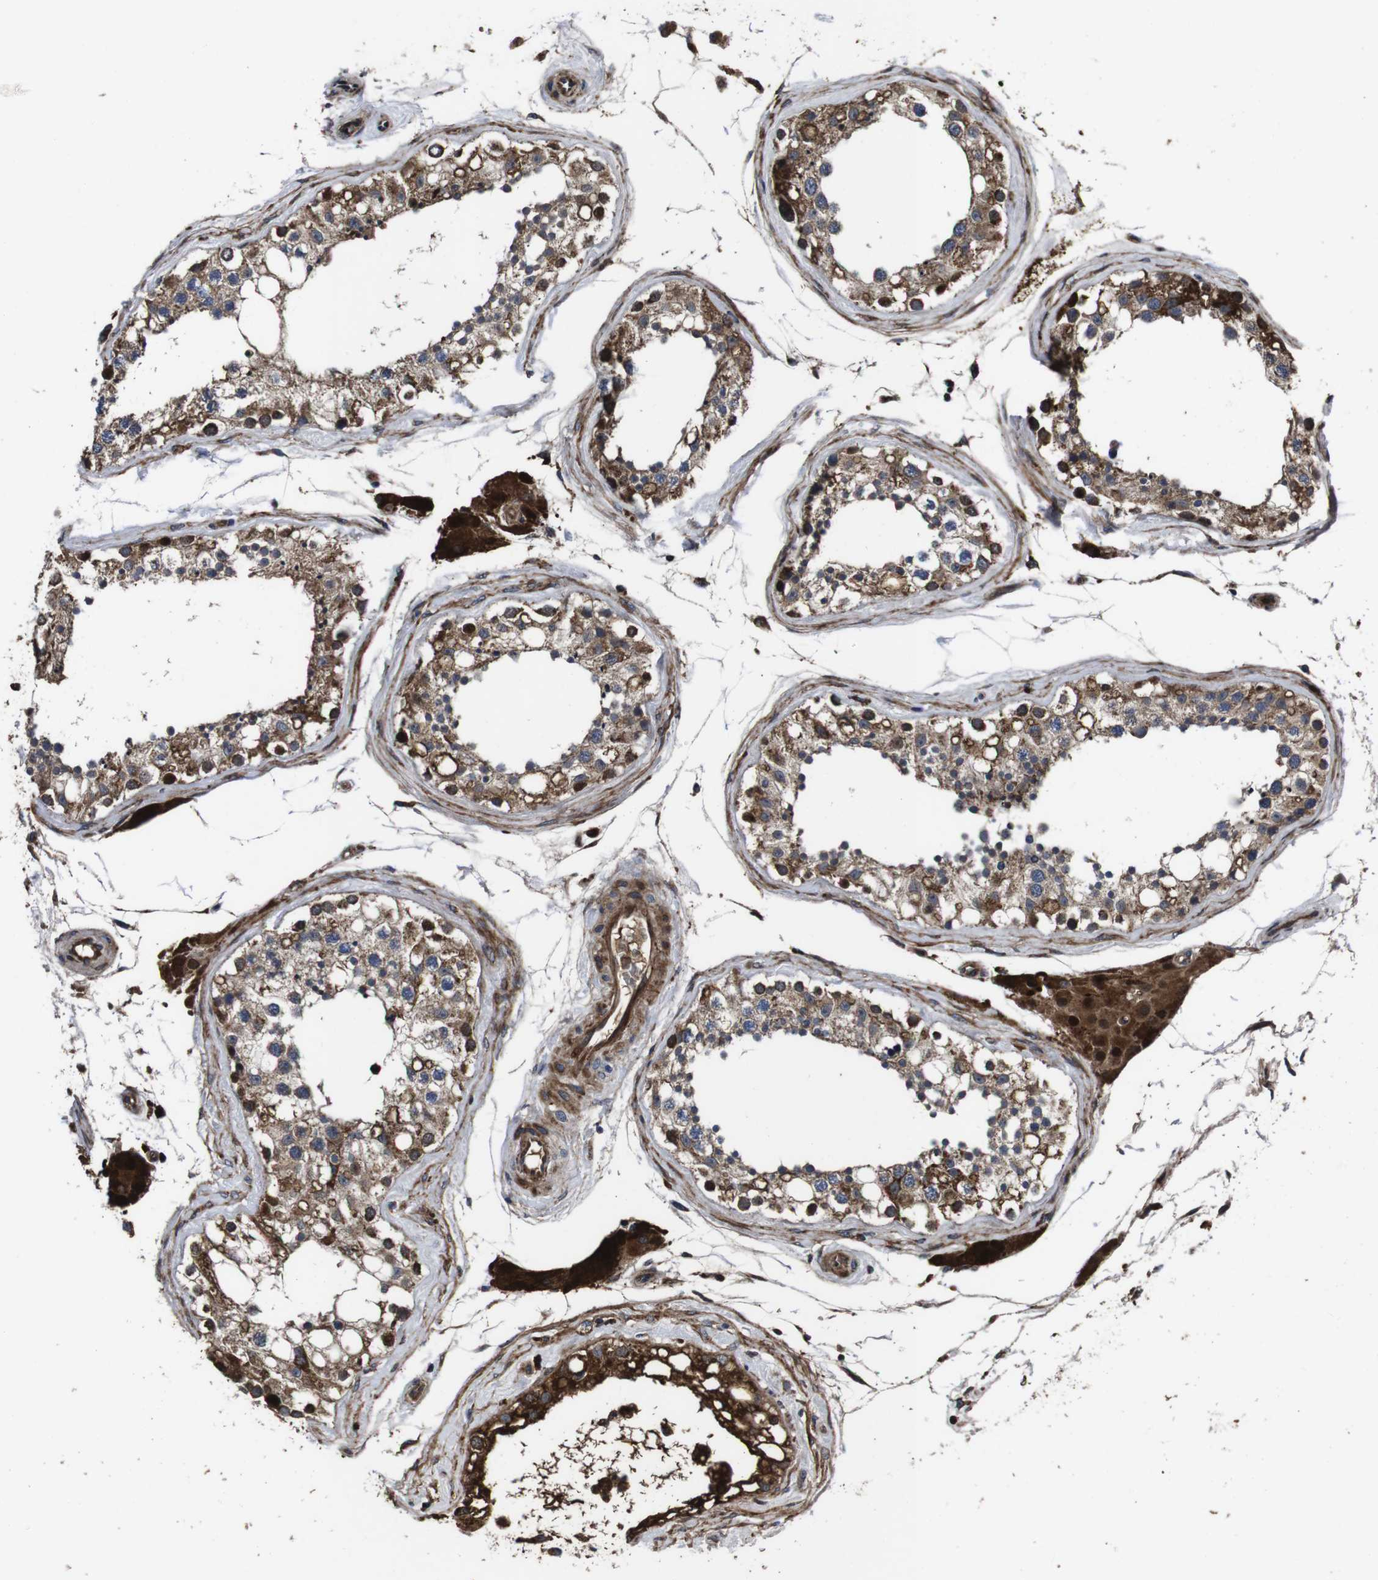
{"staining": {"intensity": "strong", "quantity": "25%-75%", "location": "cytoplasmic/membranous,nuclear"}, "tissue": "testis", "cell_type": "Cells in seminiferous ducts", "image_type": "normal", "snomed": [{"axis": "morphology", "description": "Normal tissue, NOS"}, {"axis": "topography", "description": "Testis"}], "caption": "A brown stain highlights strong cytoplasmic/membranous,nuclear expression of a protein in cells in seminiferous ducts of normal human testis.", "gene": "SMYD3", "patient": {"sex": "male", "age": 68}}